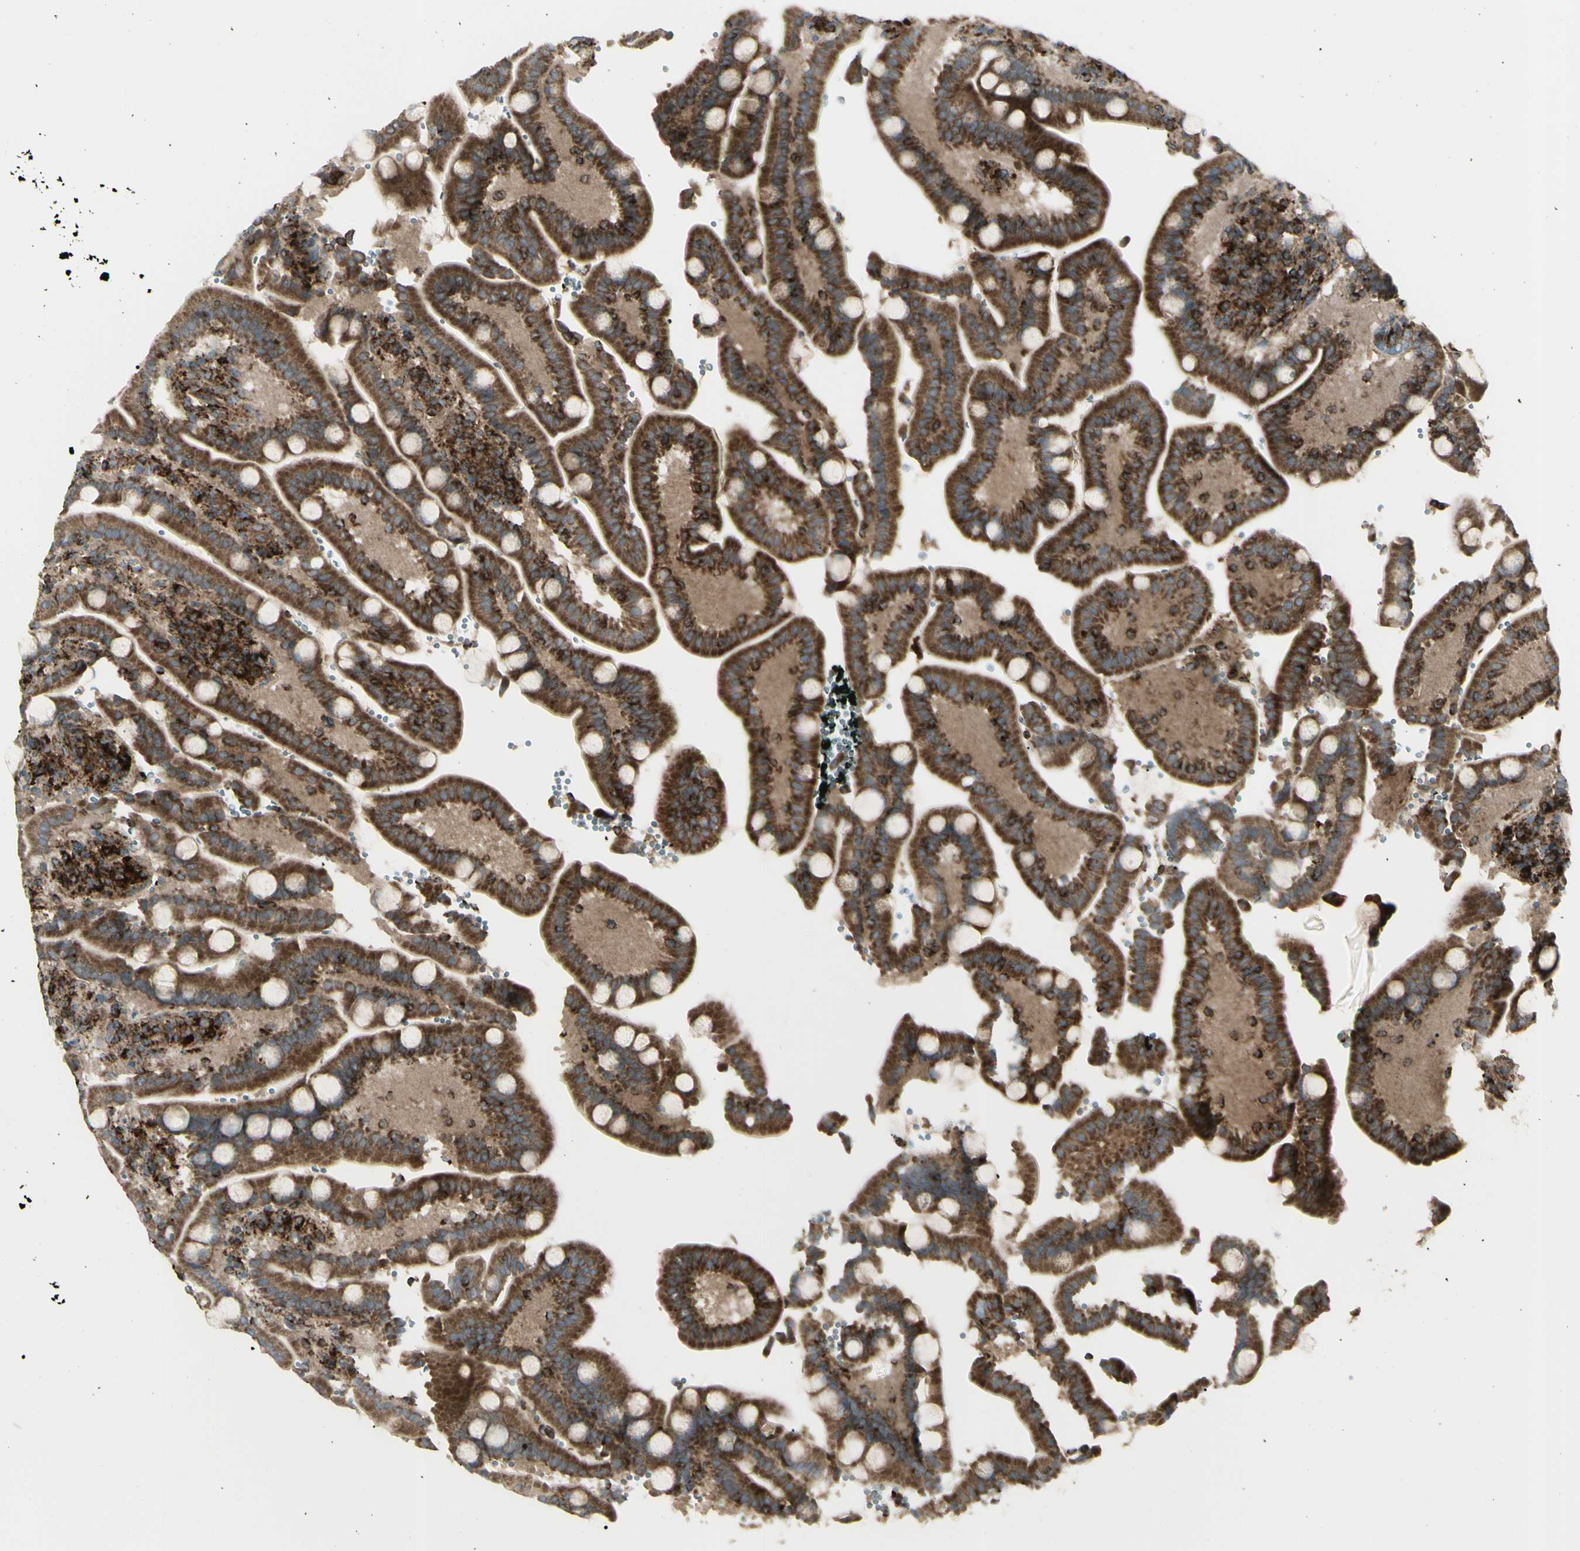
{"staining": {"intensity": "strong", "quantity": ">75%", "location": "cytoplasmic/membranous"}, "tissue": "duodenum", "cell_type": "Glandular cells", "image_type": "normal", "snomed": [{"axis": "morphology", "description": "Normal tissue, NOS"}, {"axis": "topography", "description": "Small intestine, NOS"}], "caption": "This histopathology image shows immunohistochemistry (IHC) staining of benign duodenum, with high strong cytoplasmic/membranous staining in approximately >75% of glandular cells.", "gene": "CYB5R1", "patient": {"sex": "female", "age": 71}}